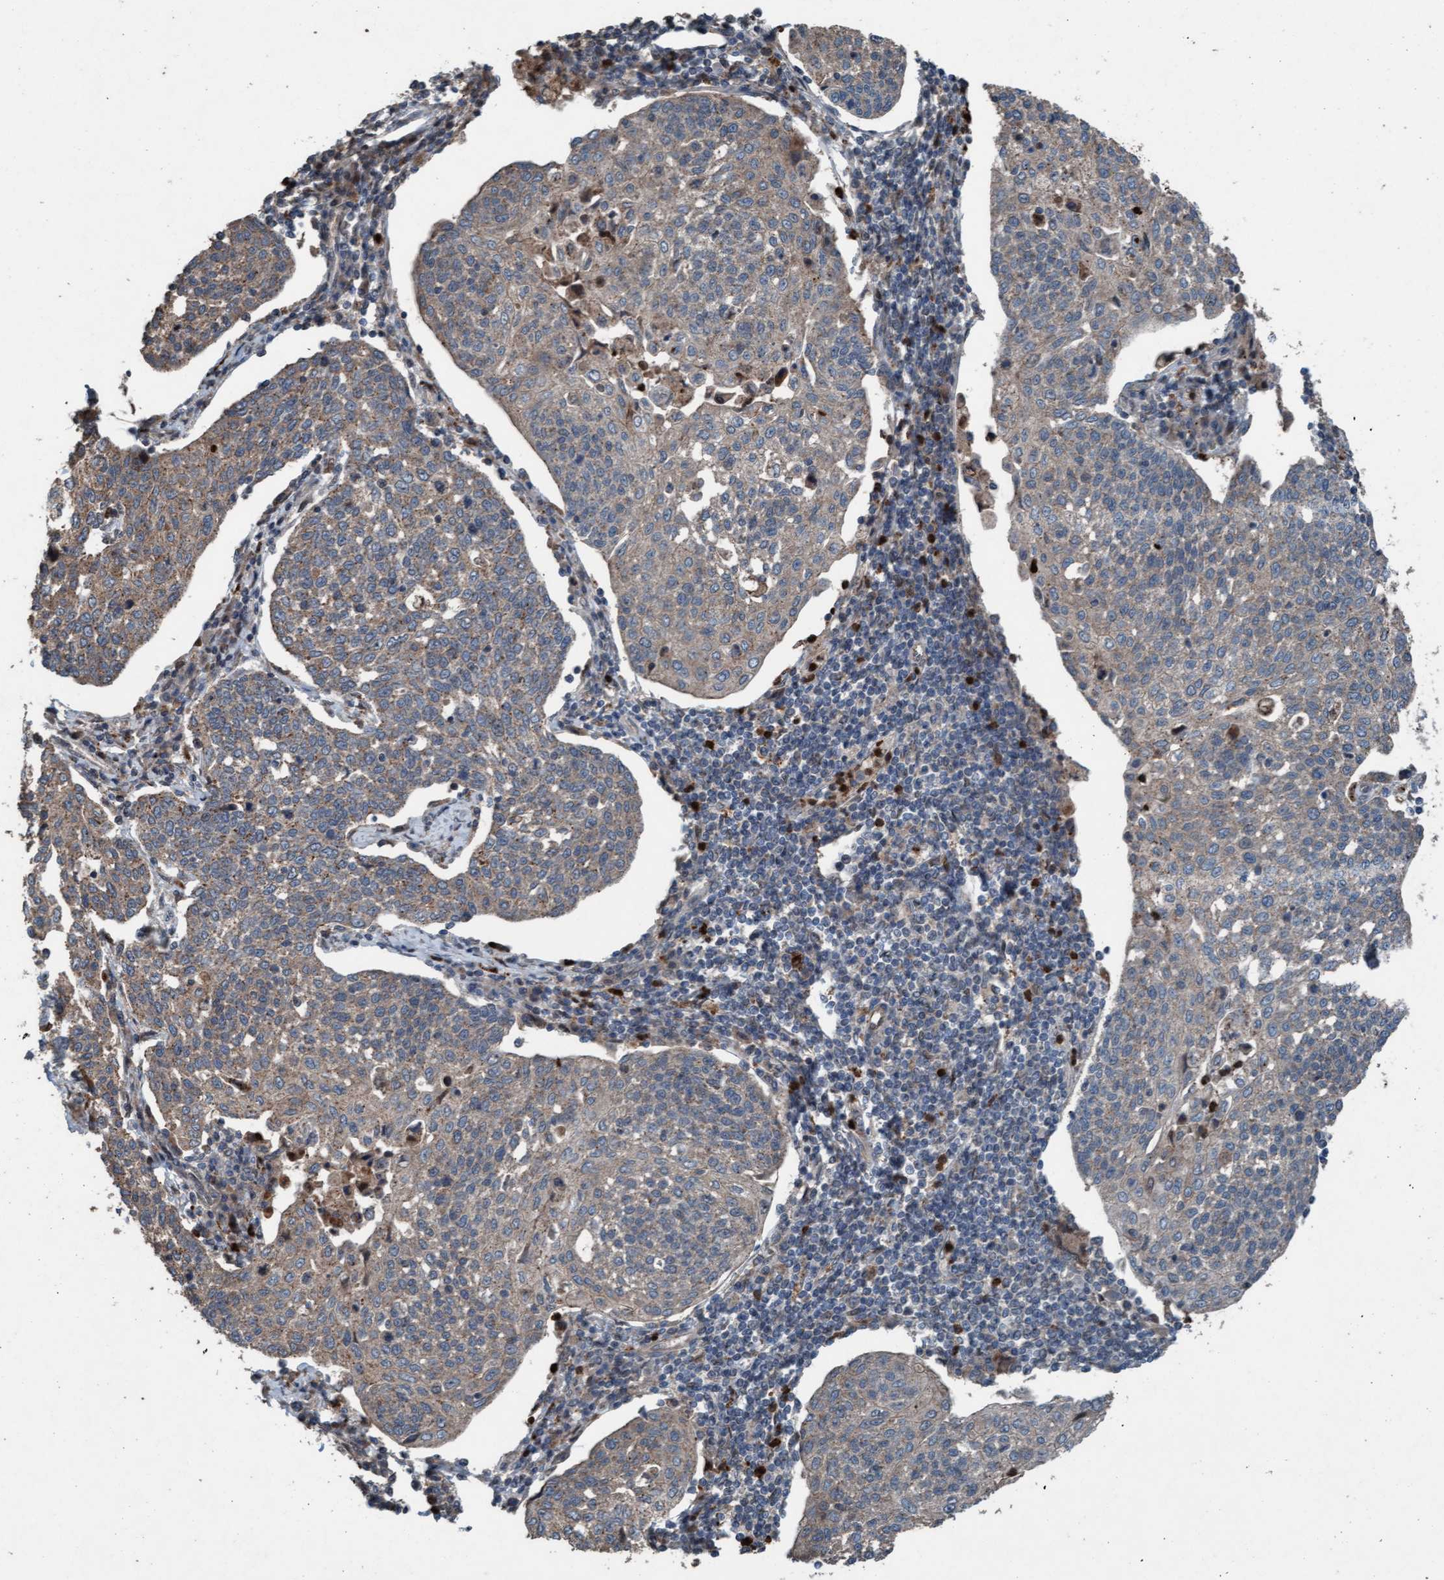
{"staining": {"intensity": "weak", "quantity": ">75%", "location": "cytoplasmic/membranous"}, "tissue": "cervical cancer", "cell_type": "Tumor cells", "image_type": "cancer", "snomed": [{"axis": "morphology", "description": "Squamous cell carcinoma, NOS"}, {"axis": "topography", "description": "Cervix"}], "caption": "Protein staining displays weak cytoplasmic/membranous expression in about >75% of tumor cells in cervical cancer.", "gene": "PLXNB2", "patient": {"sex": "female", "age": 34}}